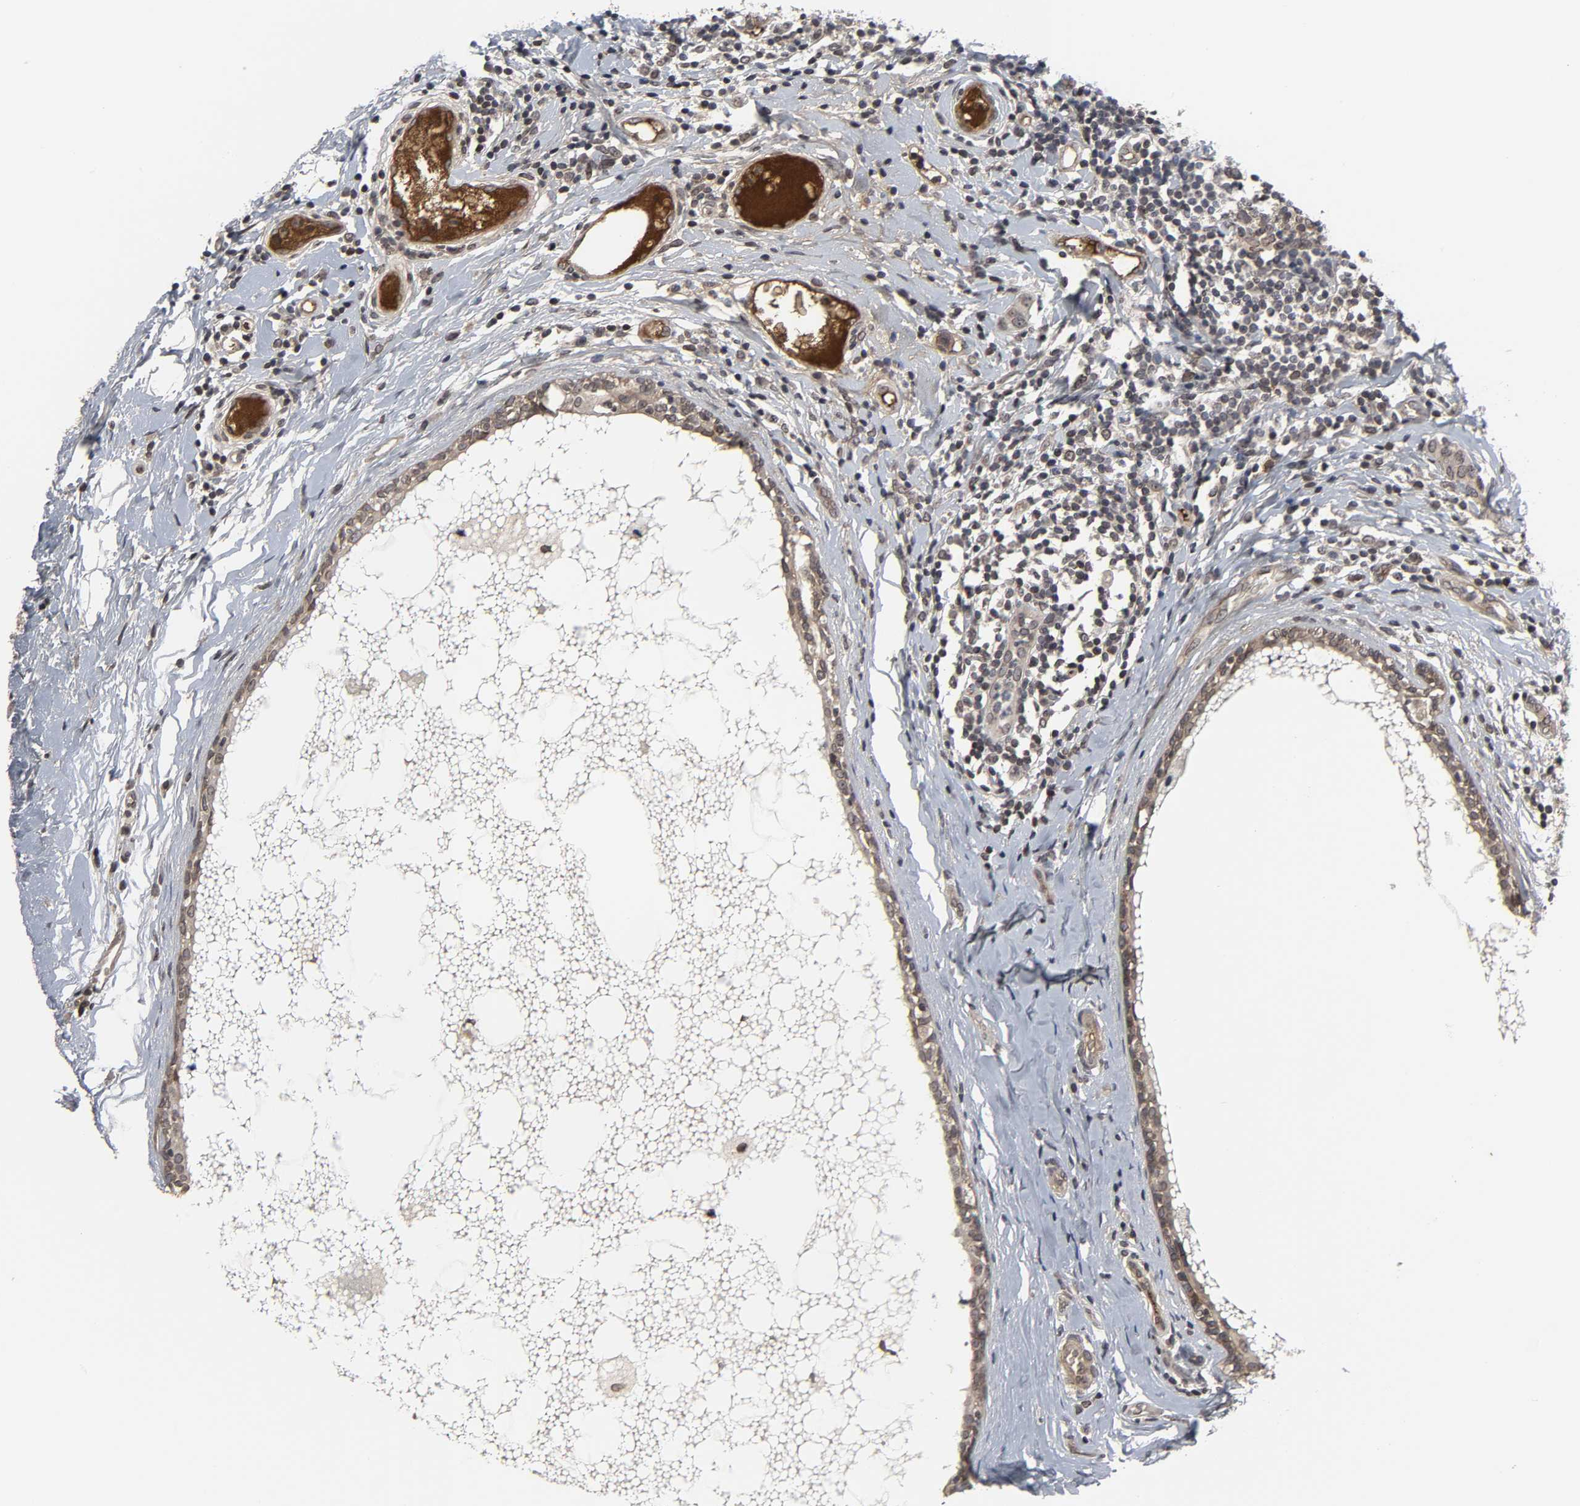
{"staining": {"intensity": "moderate", "quantity": ">75%", "location": "cytoplasmic/membranous,nuclear"}, "tissue": "breast cancer", "cell_type": "Tumor cells", "image_type": "cancer", "snomed": [{"axis": "morphology", "description": "Duct carcinoma"}, {"axis": "topography", "description": "Breast"}], "caption": "A photomicrograph of breast cancer (invasive ductal carcinoma) stained for a protein demonstrates moderate cytoplasmic/membranous and nuclear brown staining in tumor cells.", "gene": "CPN2", "patient": {"sex": "female", "age": 40}}